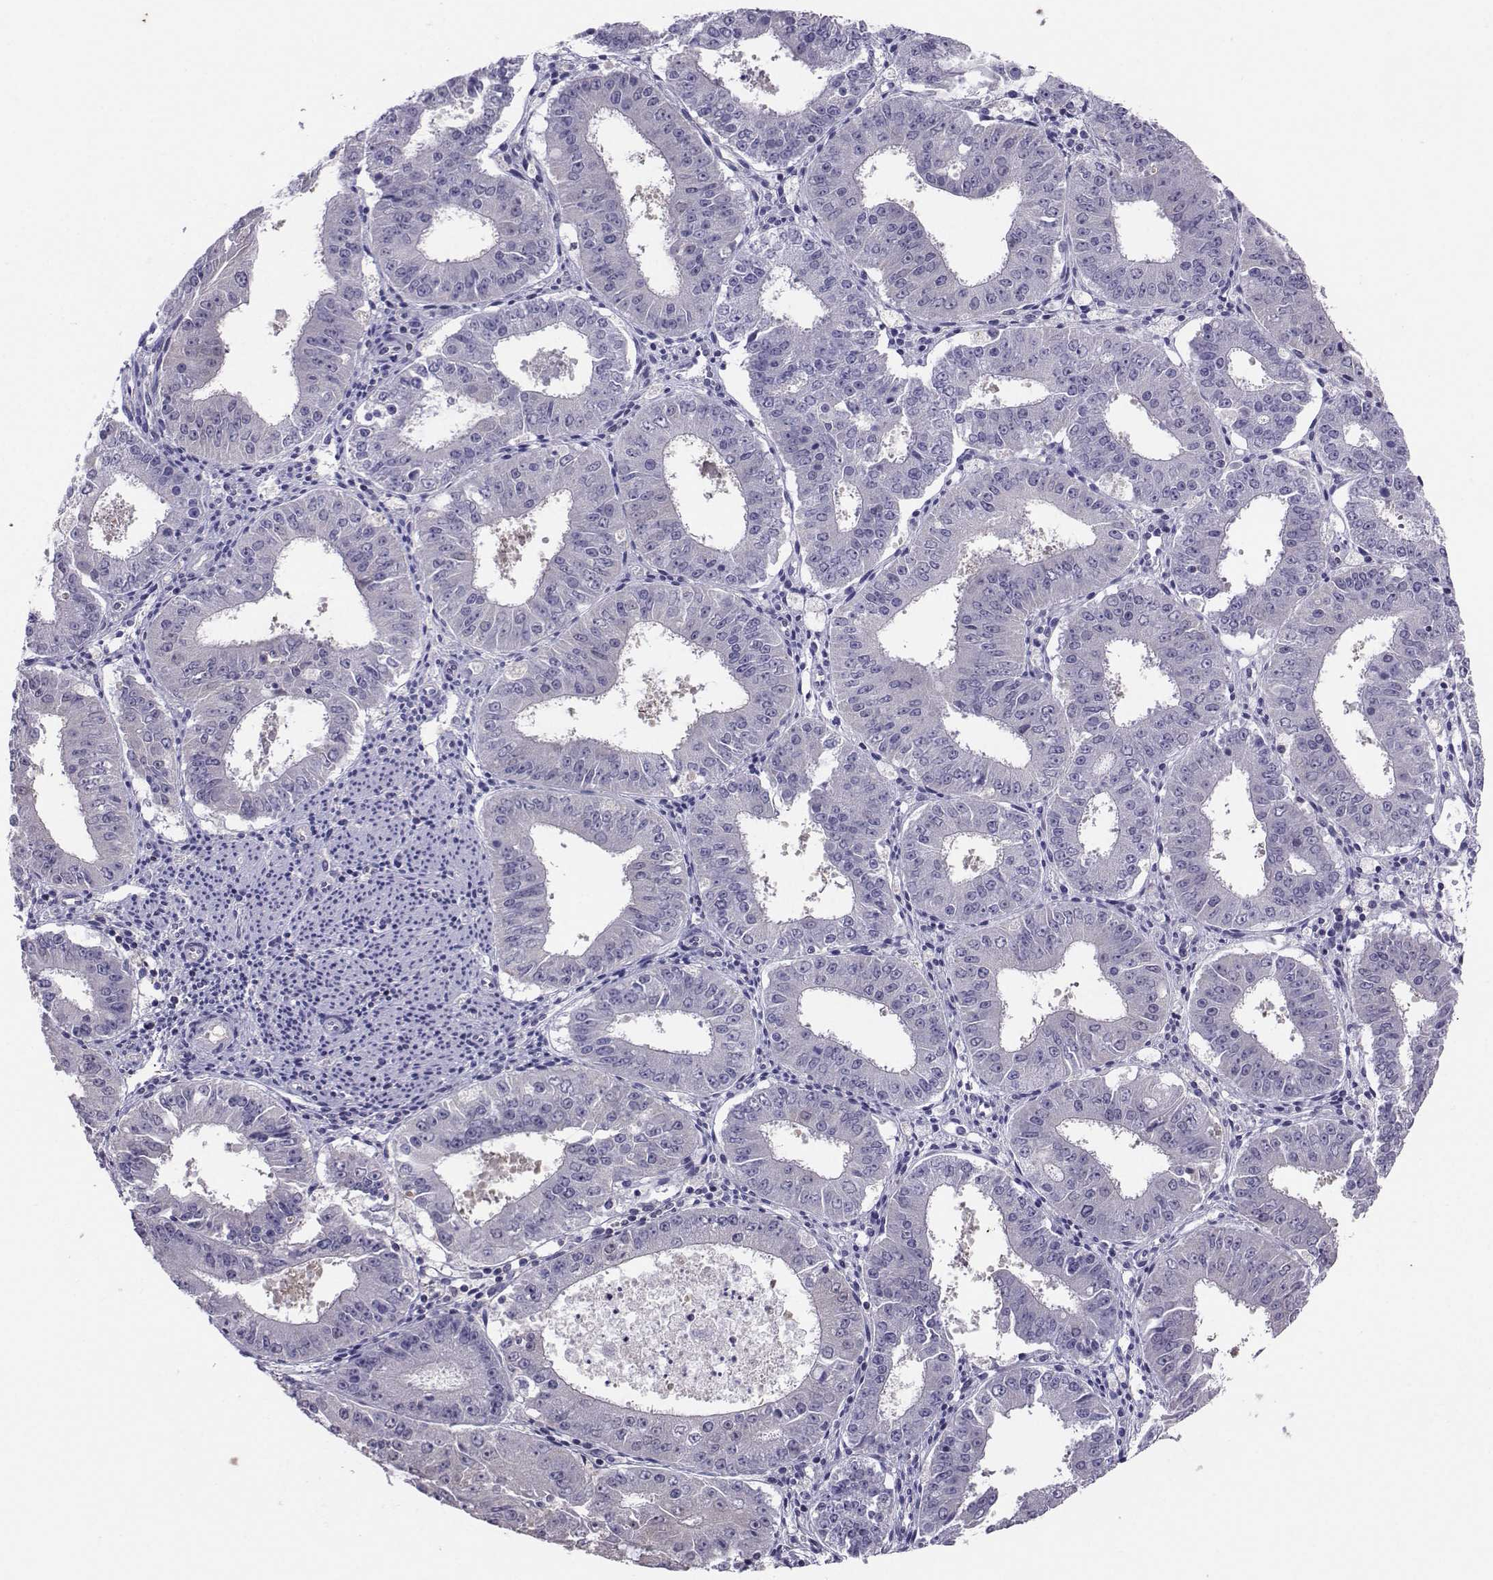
{"staining": {"intensity": "negative", "quantity": "none", "location": "none"}, "tissue": "ovarian cancer", "cell_type": "Tumor cells", "image_type": "cancer", "snomed": [{"axis": "morphology", "description": "Carcinoma, endometroid"}, {"axis": "topography", "description": "Ovary"}], "caption": "This is a histopathology image of immunohistochemistry staining of ovarian cancer, which shows no staining in tumor cells. (DAB immunohistochemistry visualized using brightfield microscopy, high magnification).", "gene": "PGK1", "patient": {"sex": "female", "age": 42}}